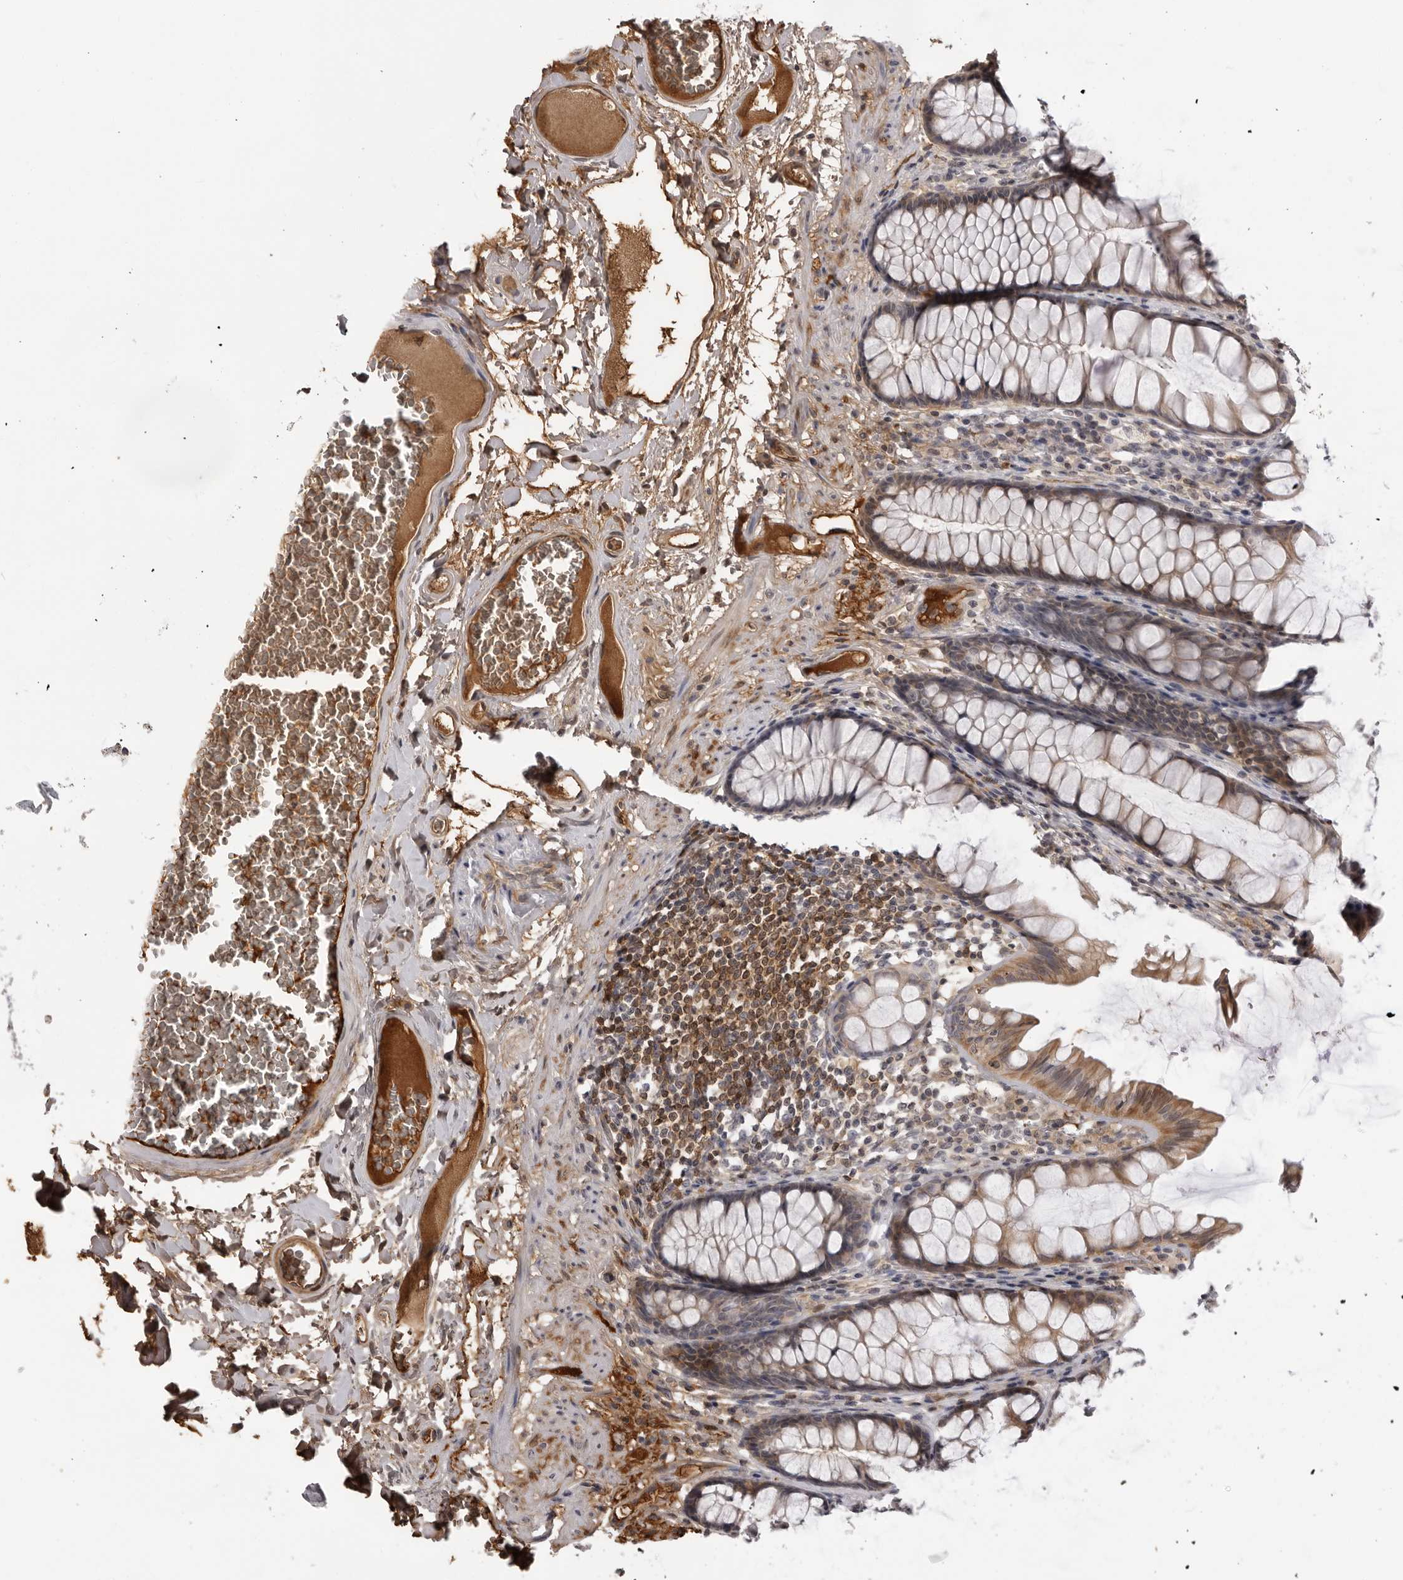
{"staining": {"intensity": "strong", "quantity": ">75%", "location": "cytoplasmic/membranous"}, "tissue": "colon", "cell_type": "Endothelial cells", "image_type": "normal", "snomed": [{"axis": "morphology", "description": "Normal tissue, NOS"}, {"axis": "topography", "description": "Colon"}], "caption": "Immunohistochemistry (IHC) micrograph of unremarkable human colon stained for a protein (brown), which demonstrates high levels of strong cytoplasmic/membranous expression in about >75% of endothelial cells.", "gene": "PLEKHF2", "patient": {"sex": "female", "age": 55}}